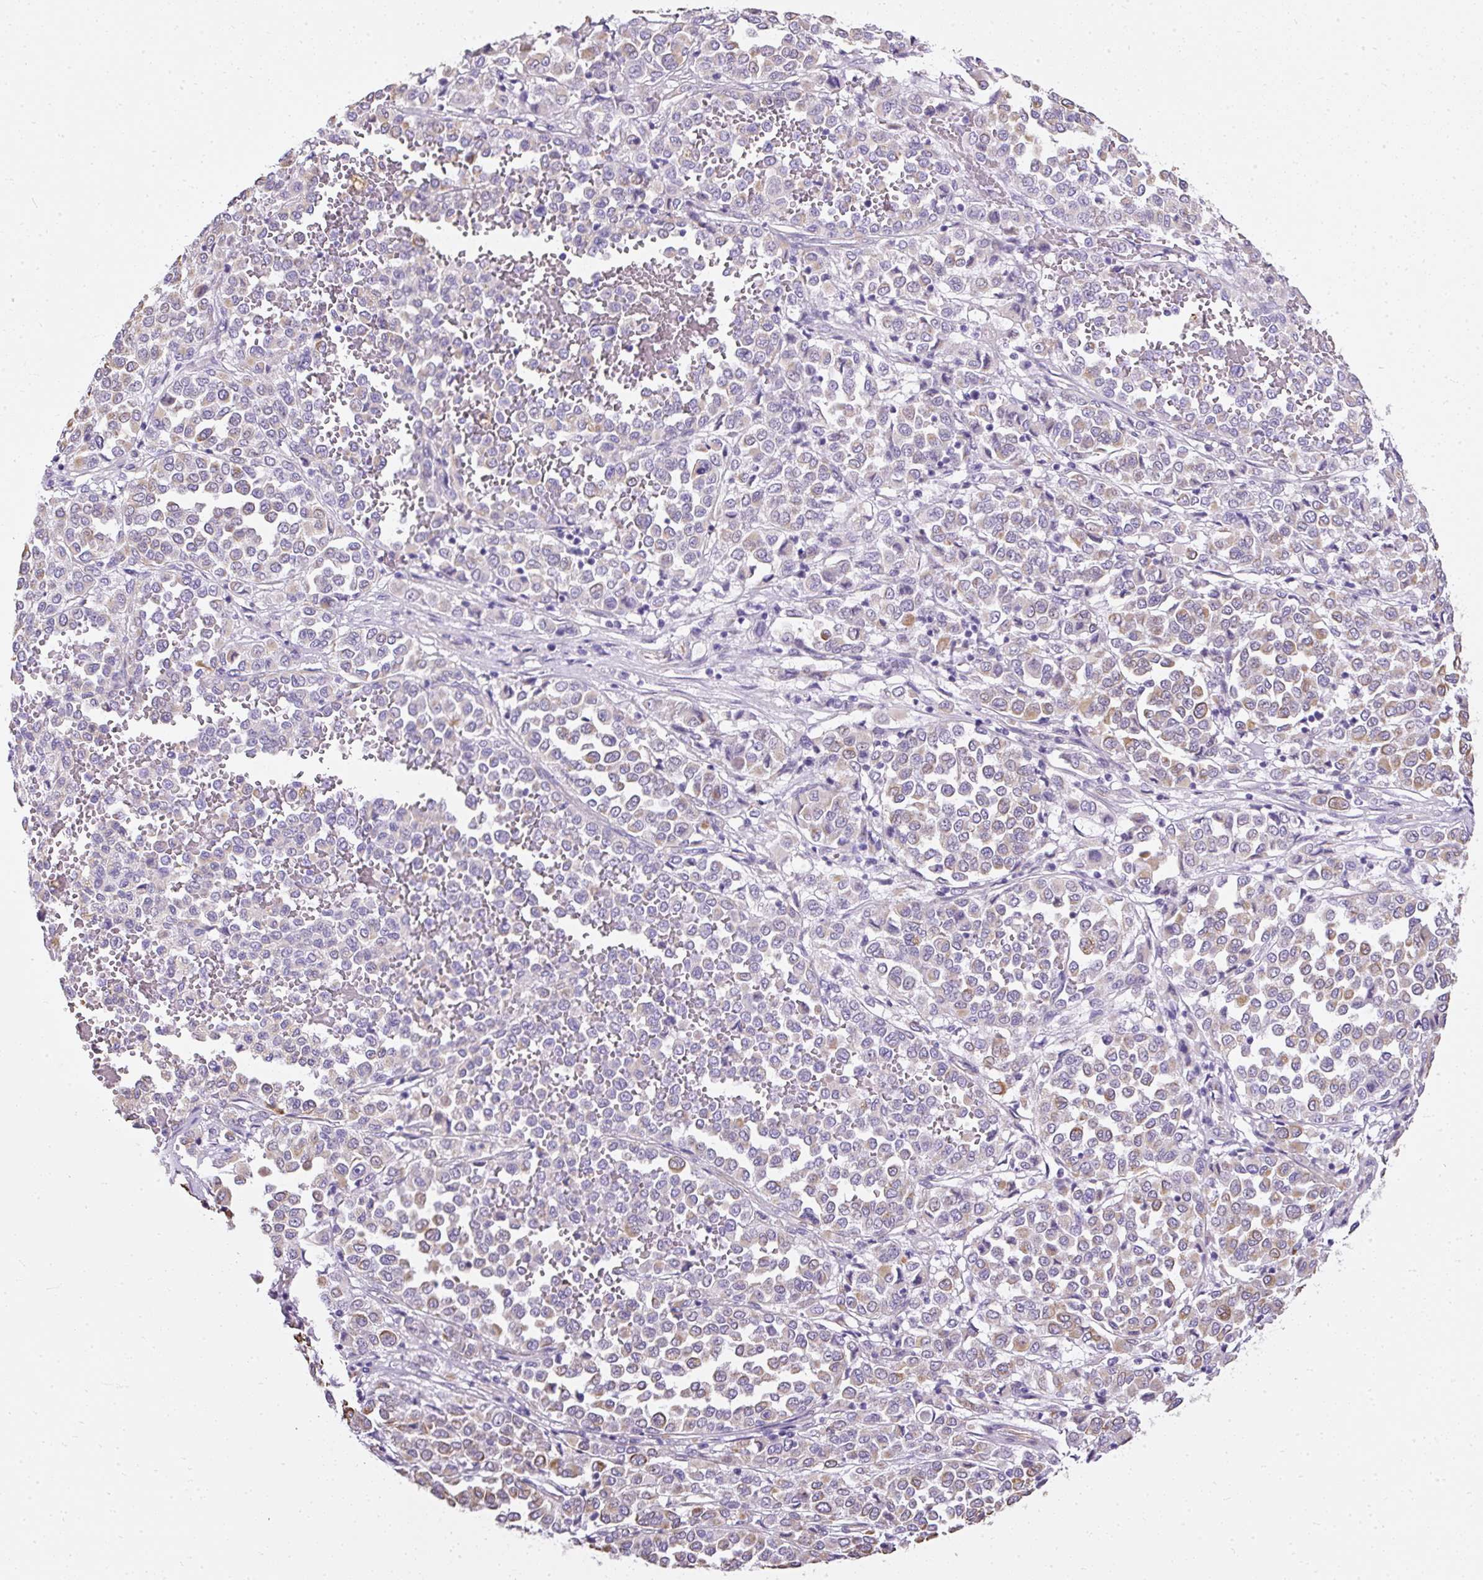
{"staining": {"intensity": "moderate", "quantity": "<25%", "location": "cytoplasmic/membranous"}, "tissue": "melanoma", "cell_type": "Tumor cells", "image_type": "cancer", "snomed": [{"axis": "morphology", "description": "Malignant melanoma, Metastatic site"}, {"axis": "topography", "description": "Pancreas"}], "caption": "Malignant melanoma (metastatic site) was stained to show a protein in brown. There is low levels of moderate cytoplasmic/membranous positivity in approximately <25% of tumor cells. Immunohistochemistry (ihc) stains the protein in brown and the nuclei are stained blue.", "gene": "PLS1", "patient": {"sex": "female", "age": 30}}